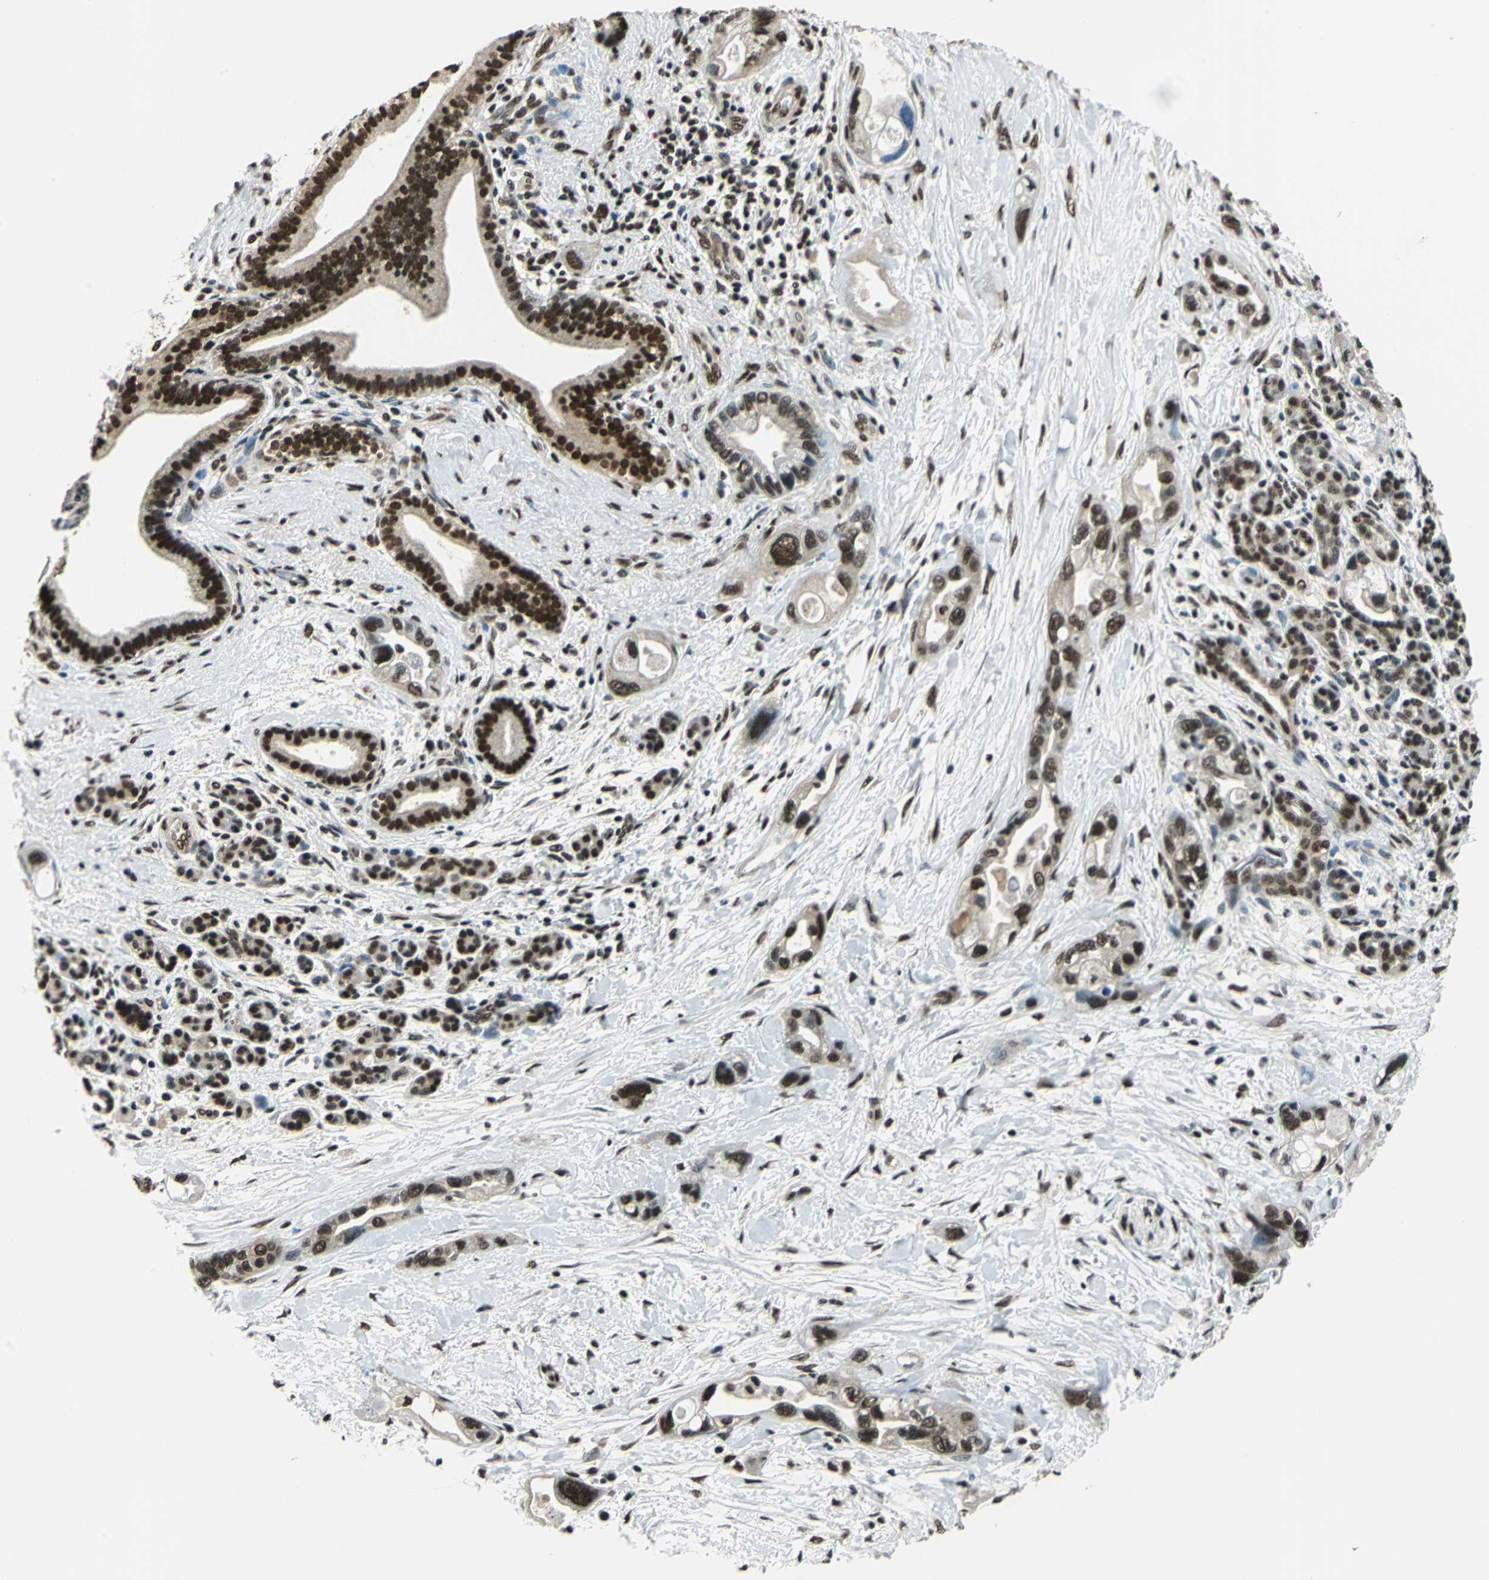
{"staining": {"intensity": "strong", "quantity": ">75%", "location": "nuclear"}, "tissue": "pancreatic cancer", "cell_type": "Tumor cells", "image_type": "cancer", "snomed": [{"axis": "morphology", "description": "Adenocarcinoma, NOS"}, {"axis": "topography", "description": "Pancreas"}], "caption": "There is high levels of strong nuclear staining in tumor cells of pancreatic cancer (adenocarcinoma), as demonstrated by immunohistochemical staining (brown color).", "gene": "RBM14", "patient": {"sex": "female", "age": 77}}